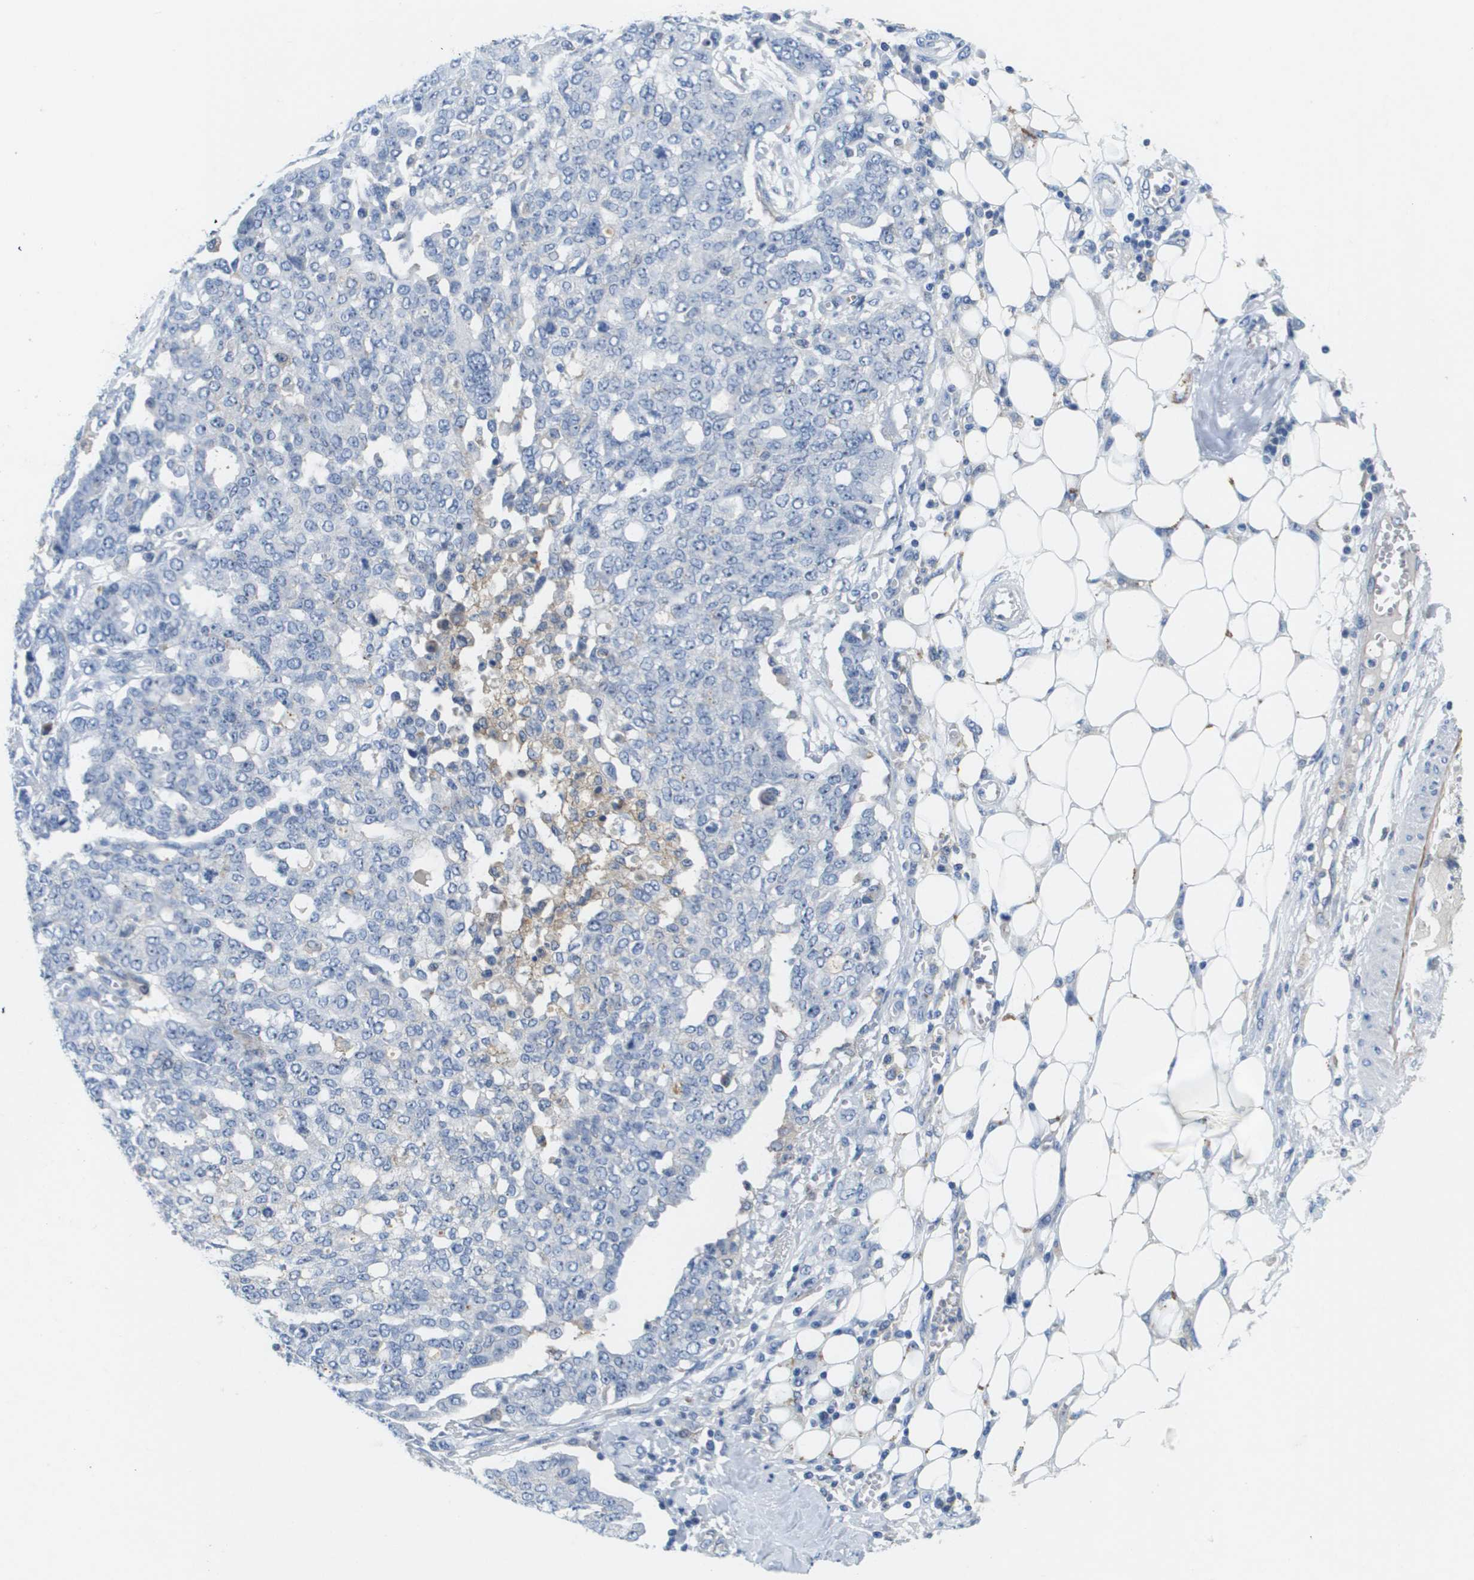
{"staining": {"intensity": "negative", "quantity": "none", "location": "none"}, "tissue": "ovarian cancer", "cell_type": "Tumor cells", "image_type": "cancer", "snomed": [{"axis": "morphology", "description": "Cystadenocarcinoma, serous, NOS"}, {"axis": "topography", "description": "Soft tissue"}, {"axis": "topography", "description": "Ovary"}], "caption": "The image shows no staining of tumor cells in ovarian serous cystadenocarcinoma.", "gene": "LIPG", "patient": {"sex": "female", "age": 57}}